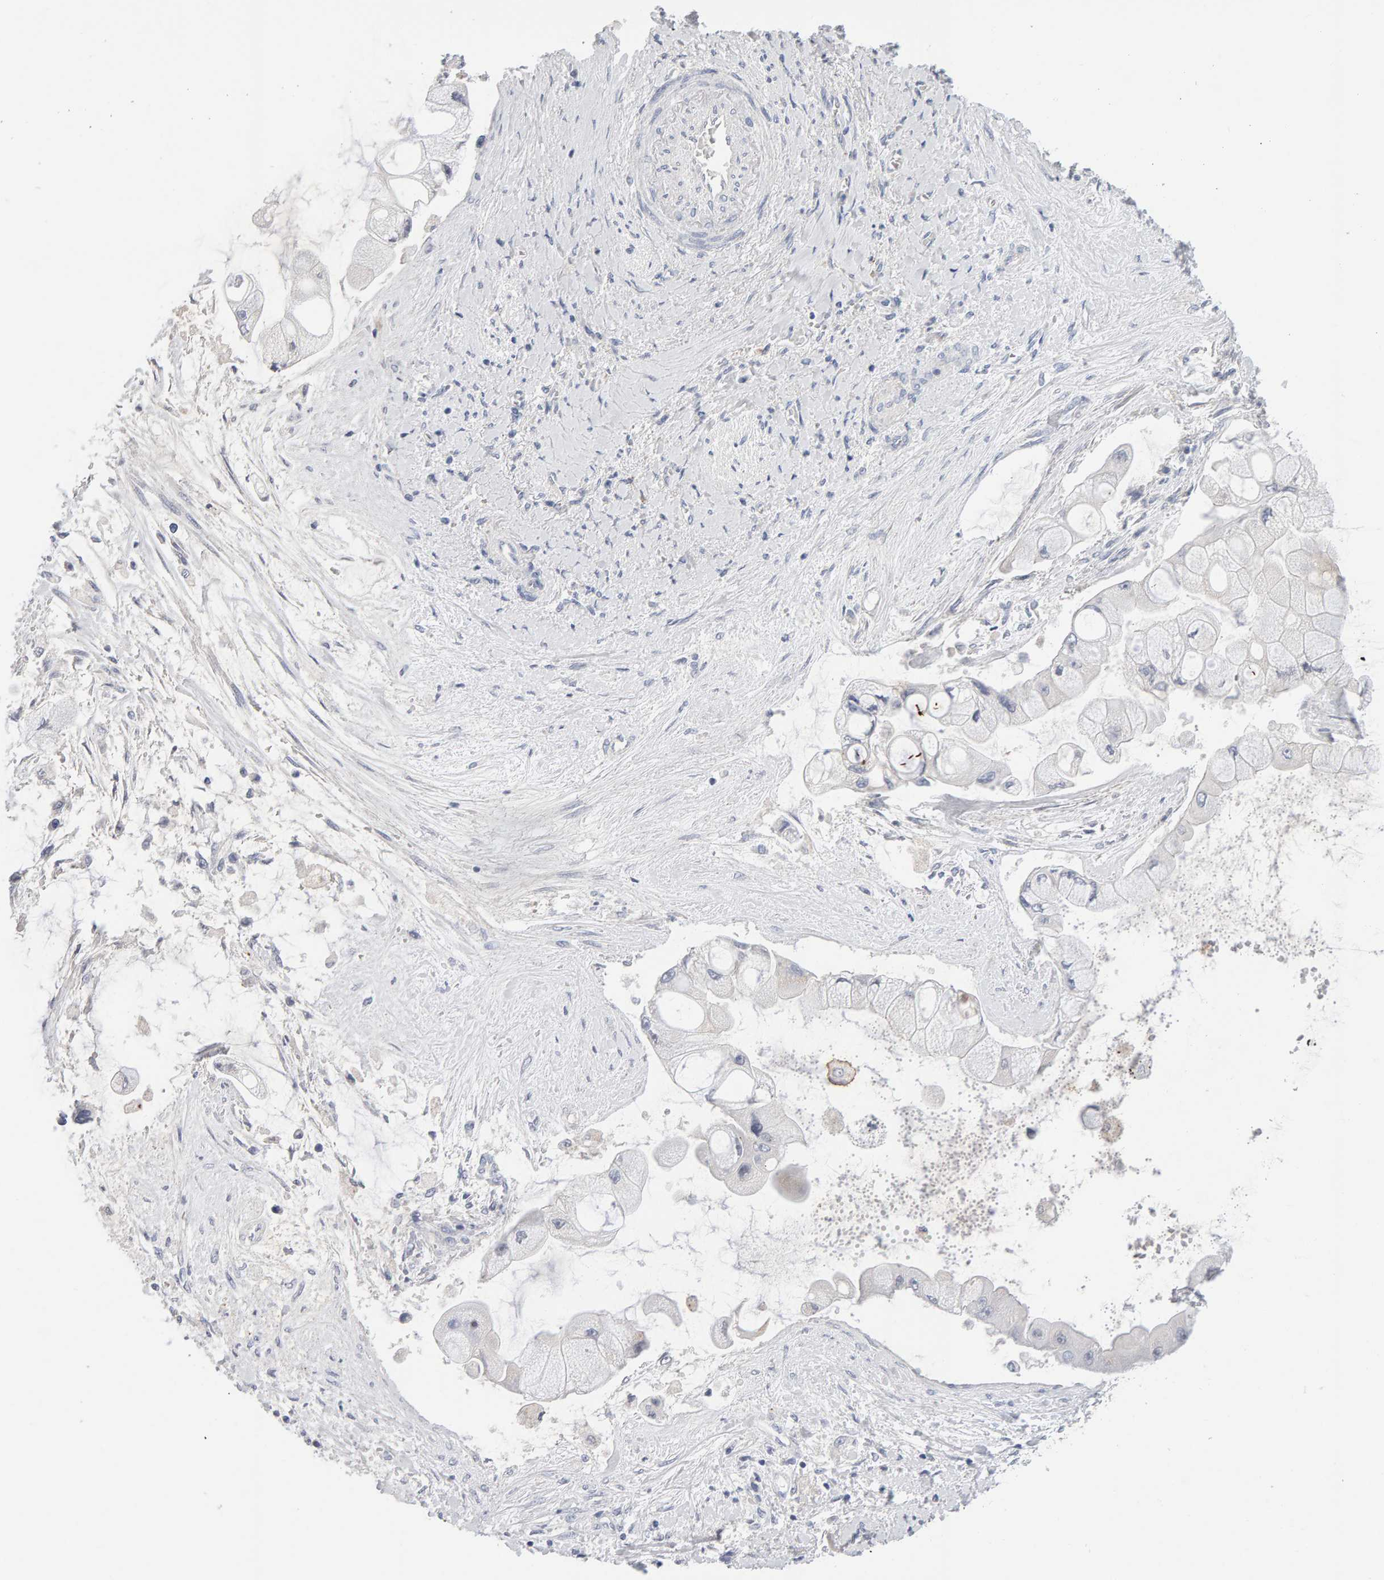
{"staining": {"intensity": "negative", "quantity": "none", "location": "none"}, "tissue": "liver cancer", "cell_type": "Tumor cells", "image_type": "cancer", "snomed": [{"axis": "morphology", "description": "Cholangiocarcinoma"}, {"axis": "topography", "description": "Liver"}], "caption": "IHC image of neoplastic tissue: liver cholangiocarcinoma stained with DAB exhibits no significant protein expression in tumor cells.", "gene": "METRNL", "patient": {"sex": "male", "age": 50}}